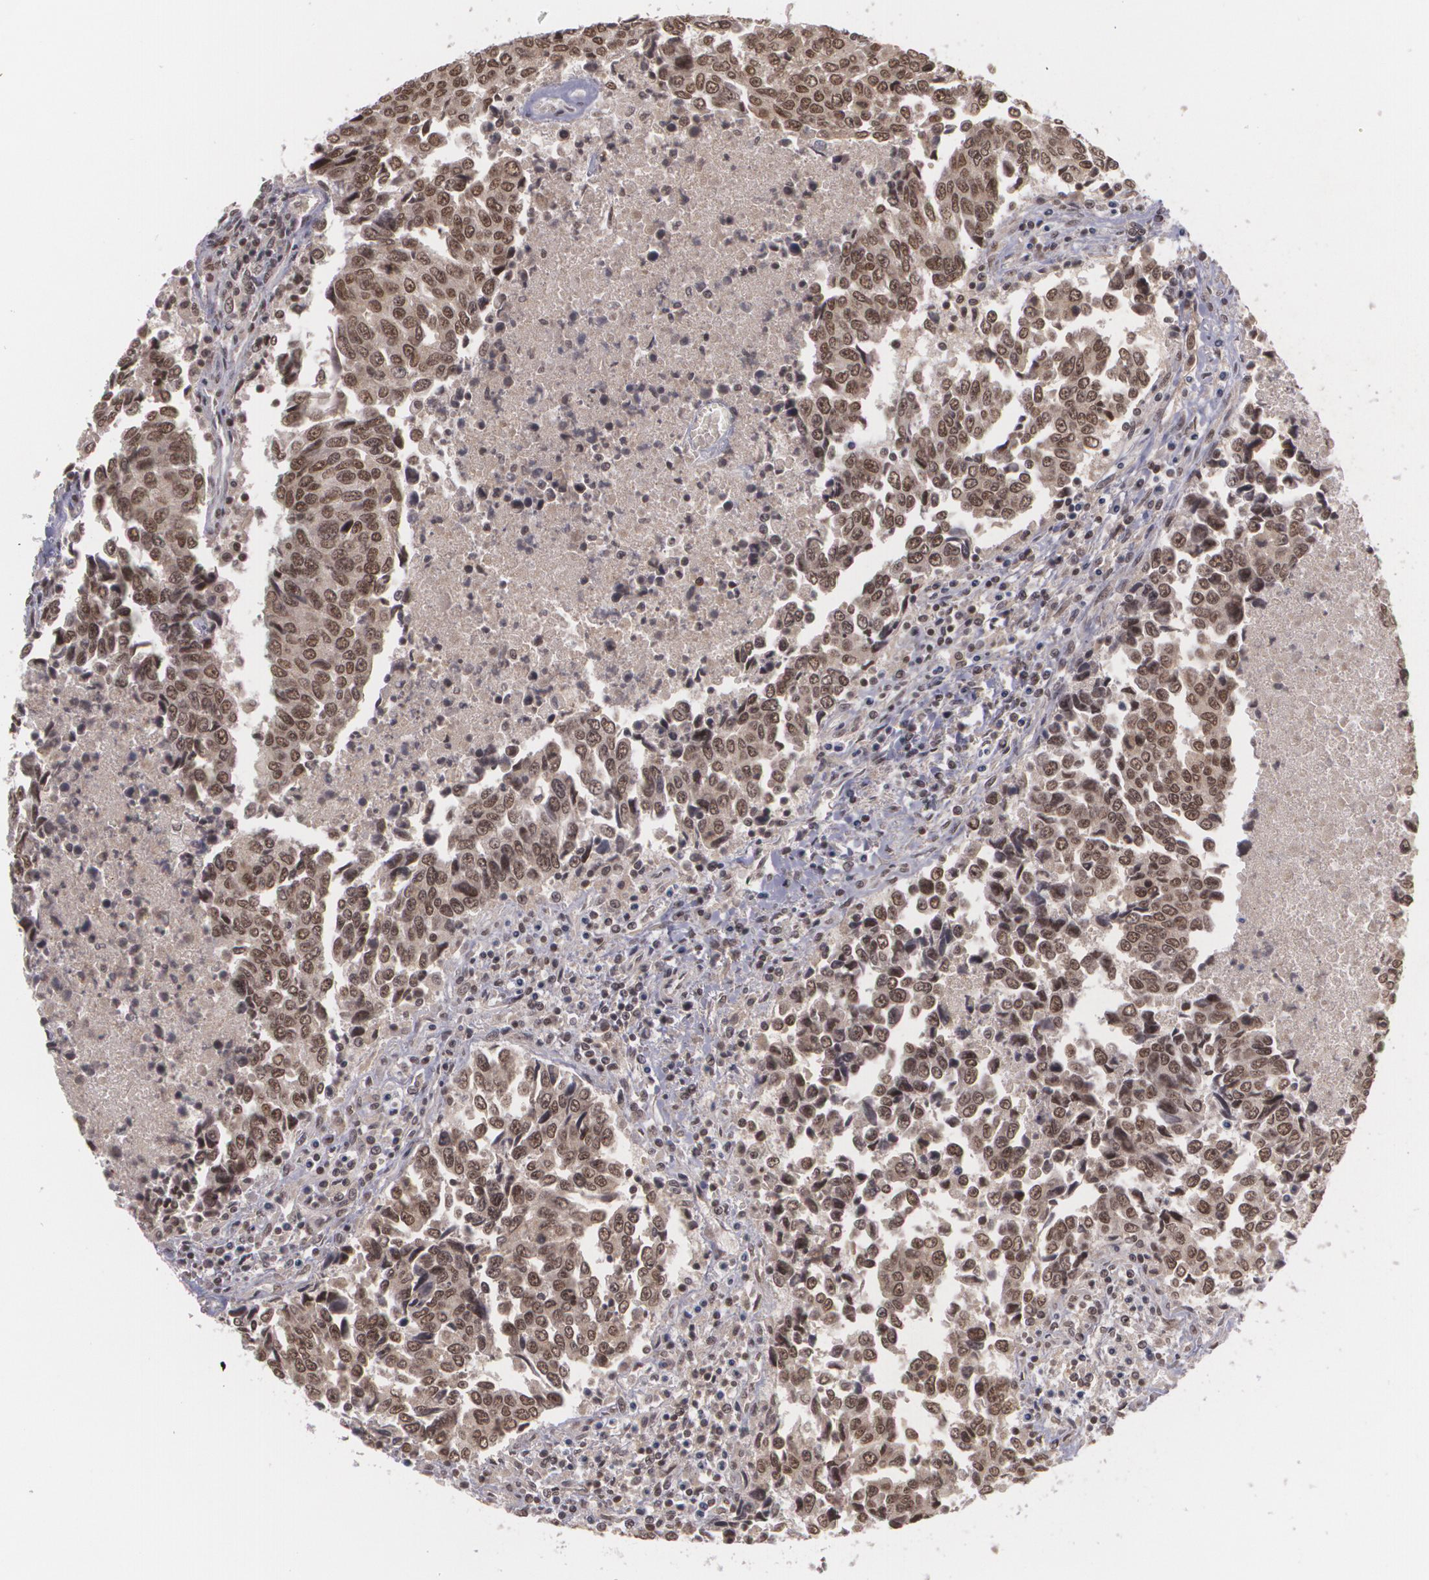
{"staining": {"intensity": "strong", "quantity": ">75%", "location": "nuclear"}, "tissue": "urothelial cancer", "cell_type": "Tumor cells", "image_type": "cancer", "snomed": [{"axis": "morphology", "description": "Urothelial carcinoma, High grade"}, {"axis": "topography", "description": "Urinary bladder"}], "caption": "Human urothelial cancer stained for a protein (brown) reveals strong nuclear positive positivity in approximately >75% of tumor cells.", "gene": "RXRB", "patient": {"sex": "male", "age": 86}}